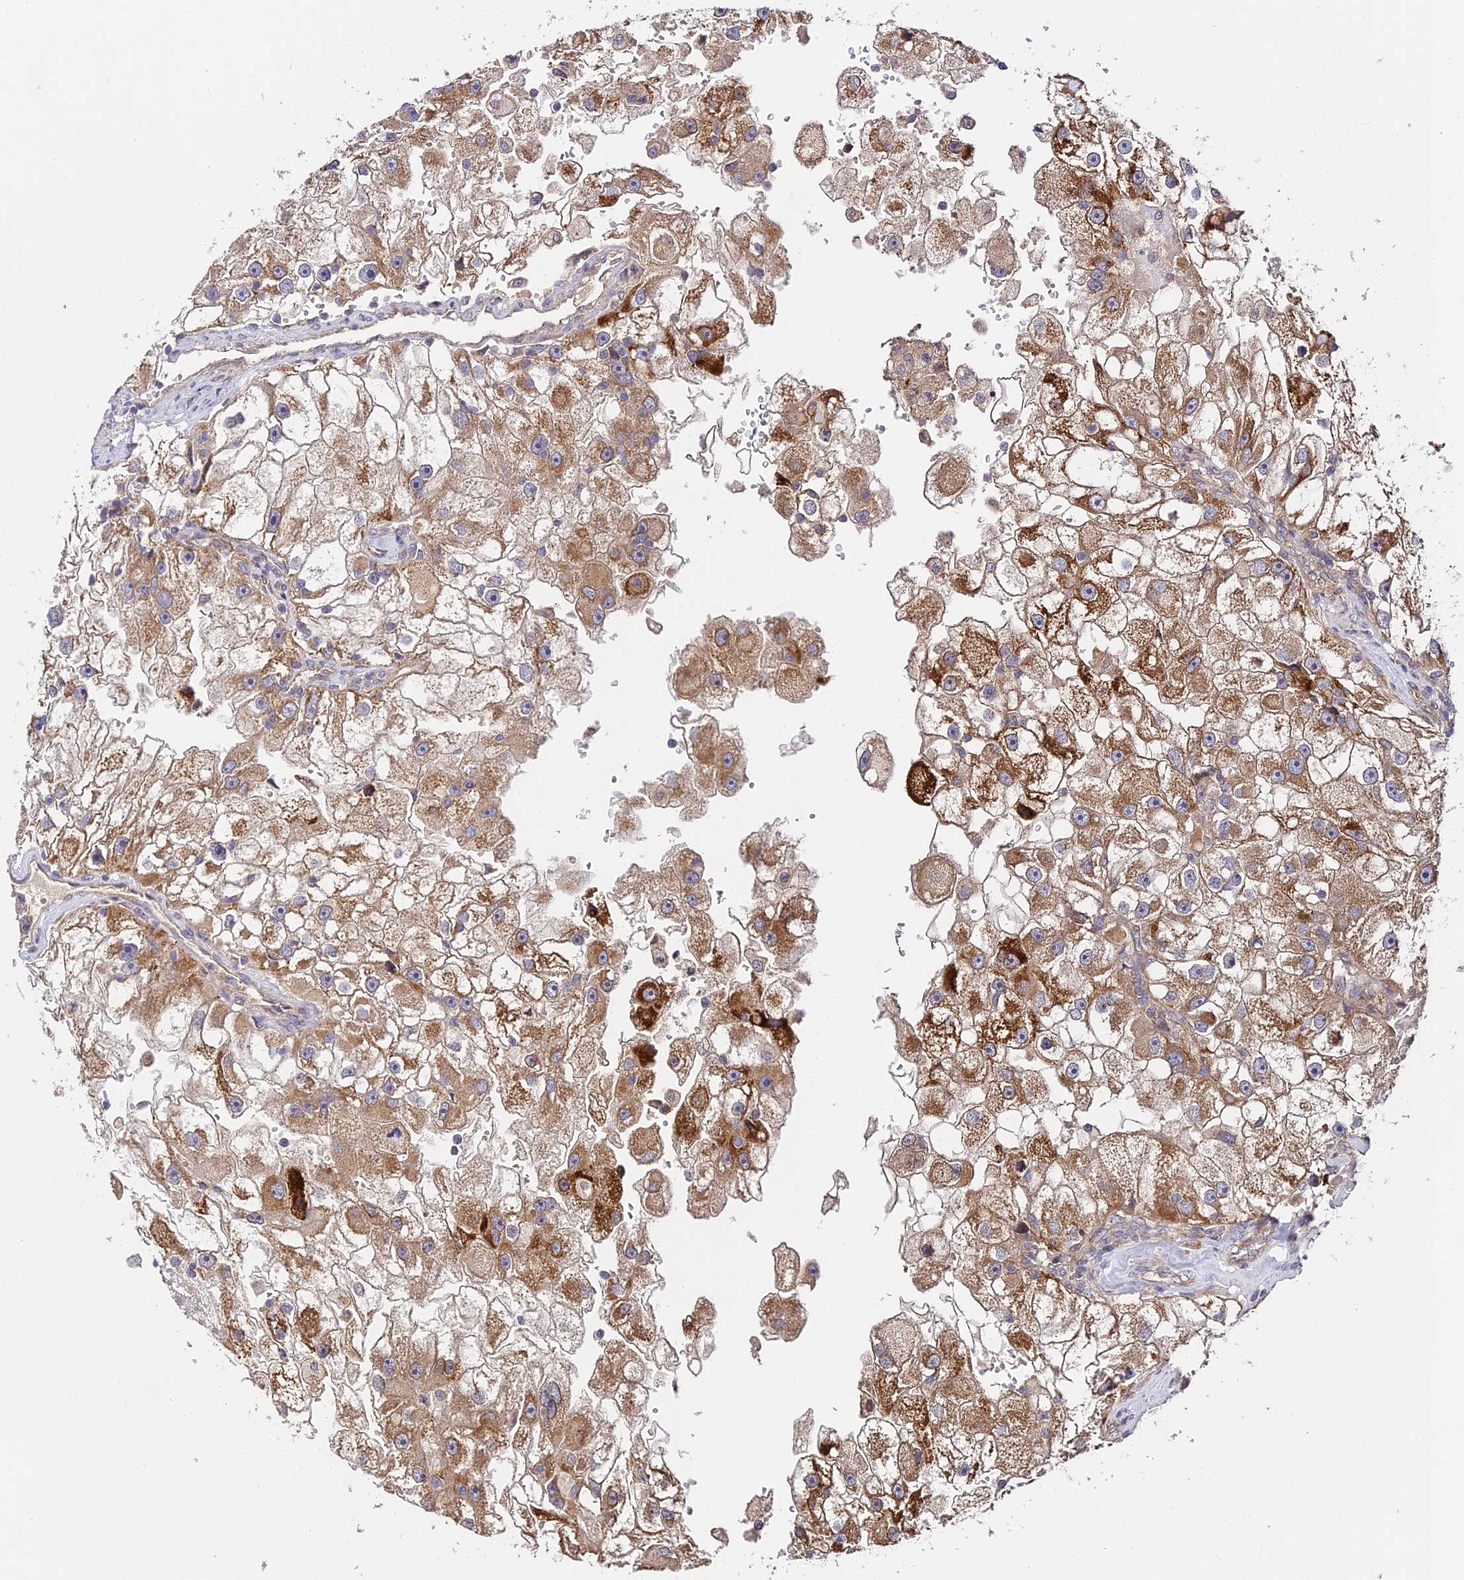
{"staining": {"intensity": "strong", "quantity": ">75%", "location": "cytoplasmic/membranous"}, "tissue": "renal cancer", "cell_type": "Tumor cells", "image_type": "cancer", "snomed": [{"axis": "morphology", "description": "Adenocarcinoma, NOS"}, {"axis": "topography", "description": "Kidney"}], "caption": "Tumor cells show high levels of strong cytoplasmic/membranous staining in about >75% of cells in adenocarcinoma (renal).", "gene": "C3orf20", "patient": {"sex": "male", "age": 63}}